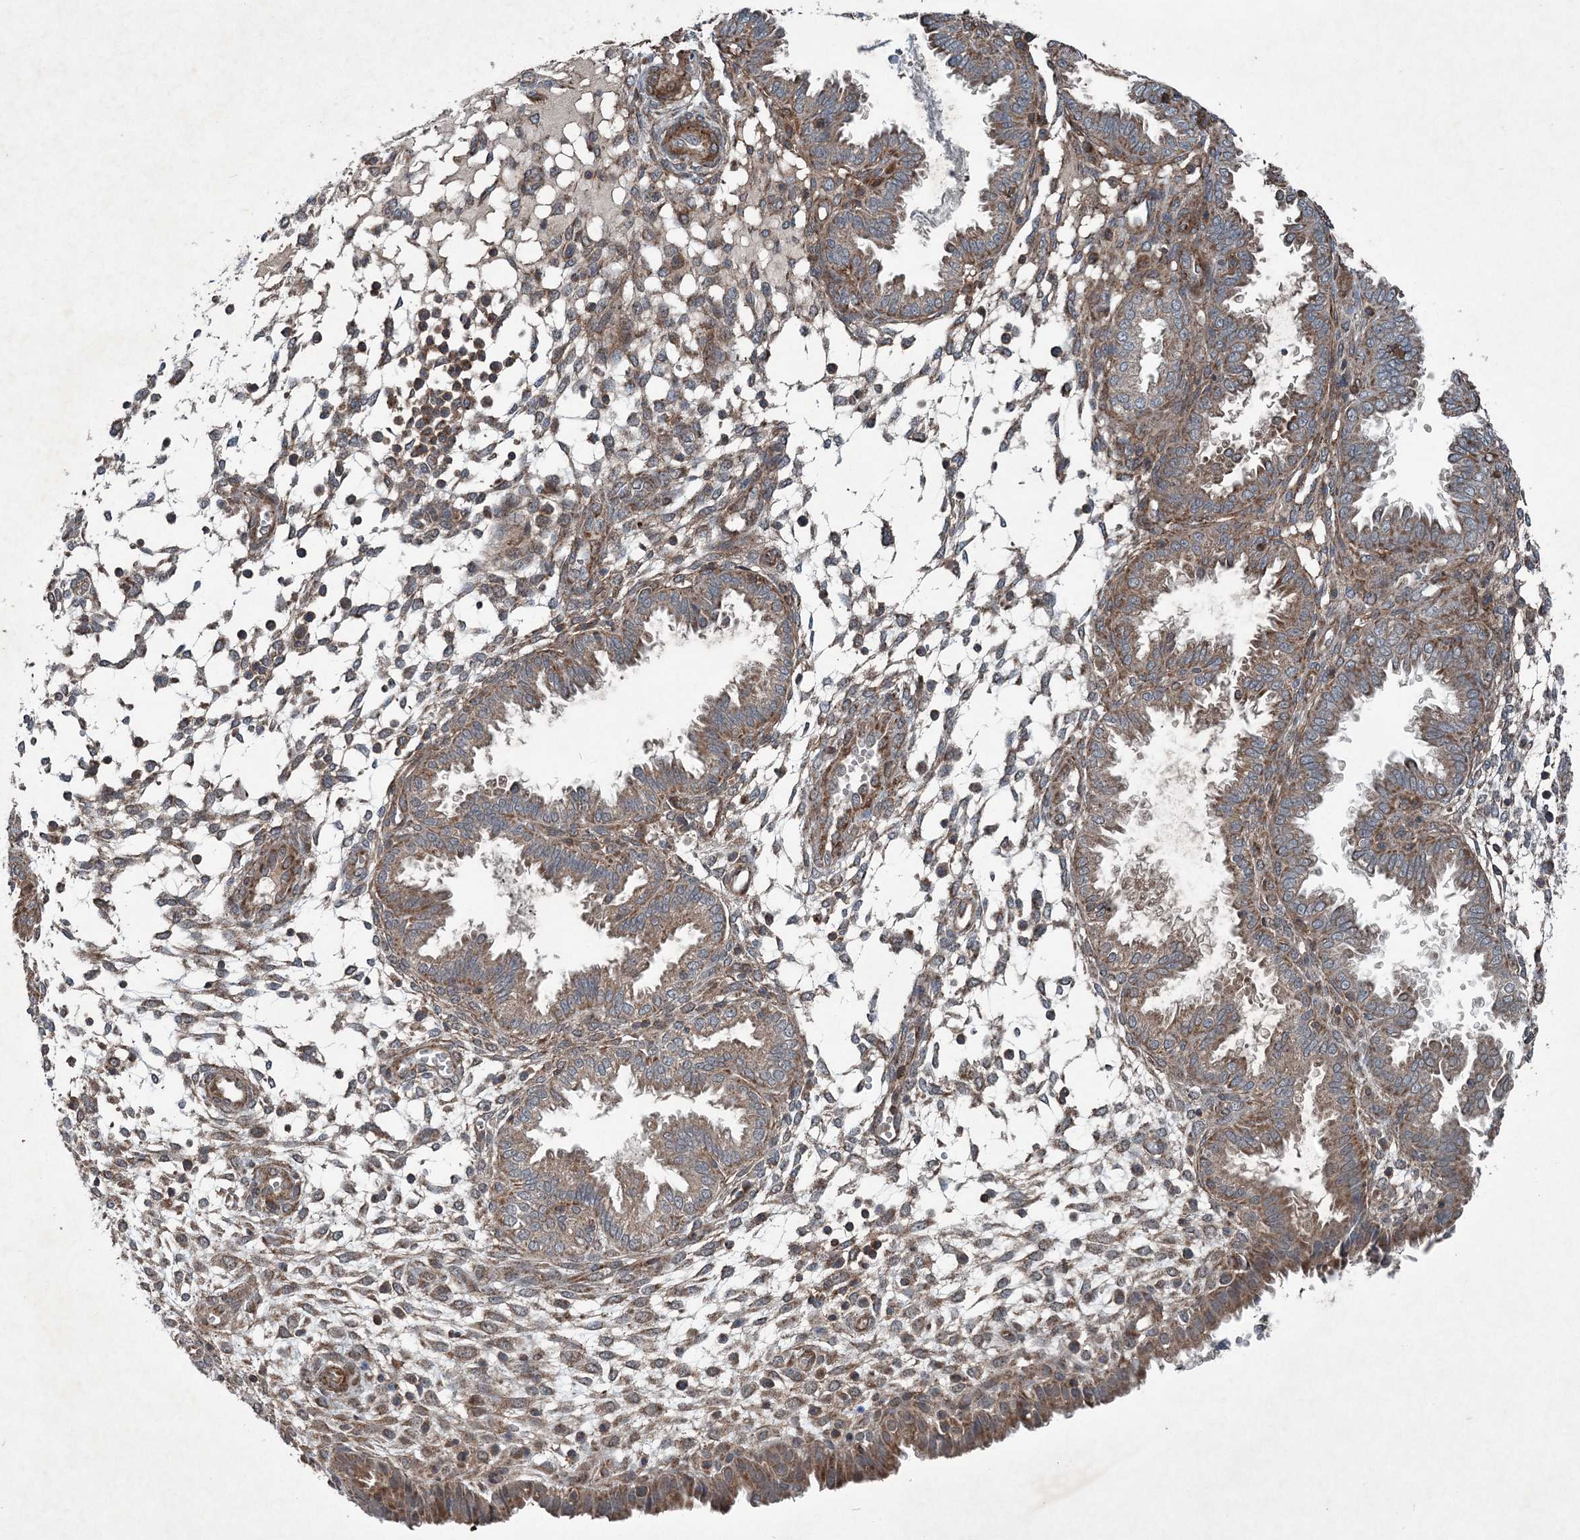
{"staining": {"intensity": "weak", "quantity": "25%-75%", "location": "cytoplasmic/membranous"}, "tissue": "endometrium", "cell_type": "Cells in endometrial stroma", "image_type": "normal", "snomed": [{"axis": "morphology", "description": "Normal tissue, NOS"}, {"axis": "topography", "description": "Endometrium"}], "caption": "IHC micrograph of normal endometrium stained for a protein (brown), which demonstrates low levels of weak cytoplasmic/membranous staining in about 25%-75% of cells in endometrial stroma.", "gene": "NDUFA2", "patient": {"sex": "female", "age": 33}}